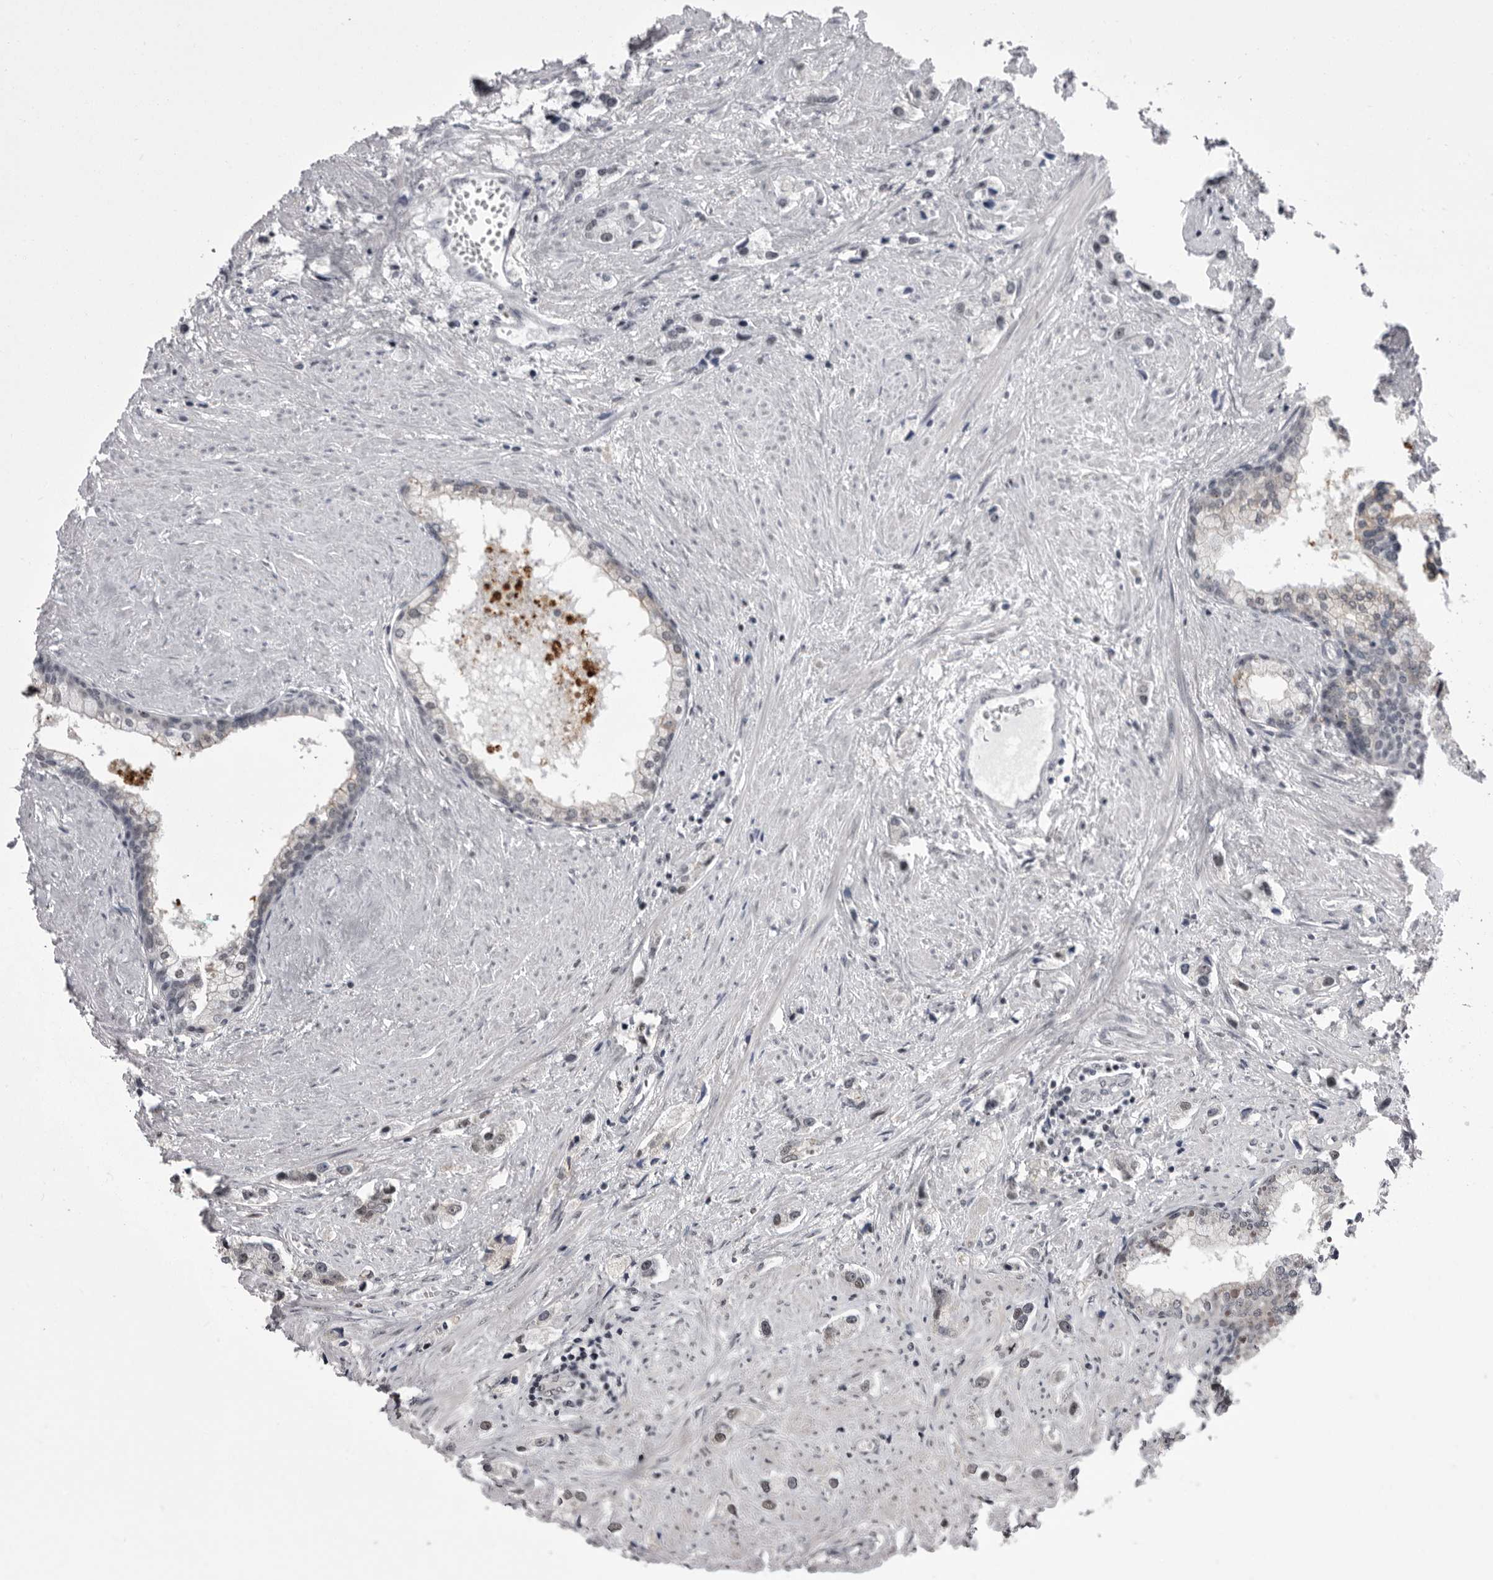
{"staining": {"intensity": "negative", "quantity": "none", "location": "none"}, "tissue": "prostate cancer", "cell_type": "Tumor cells", "image_type": "cancer", "snomed": [{"axis": "morphology", "description": "Adenocarcinoma, High grade"}, {"axis": "topography", "description": "Prostate"}], "caption": "Immunohistochemical staining of prostate high-grade adenocarcinoma reveals no significant expression in tumor cells.", "gene": "PRPF3", "patient": {"sex": "male", "age": 66}}